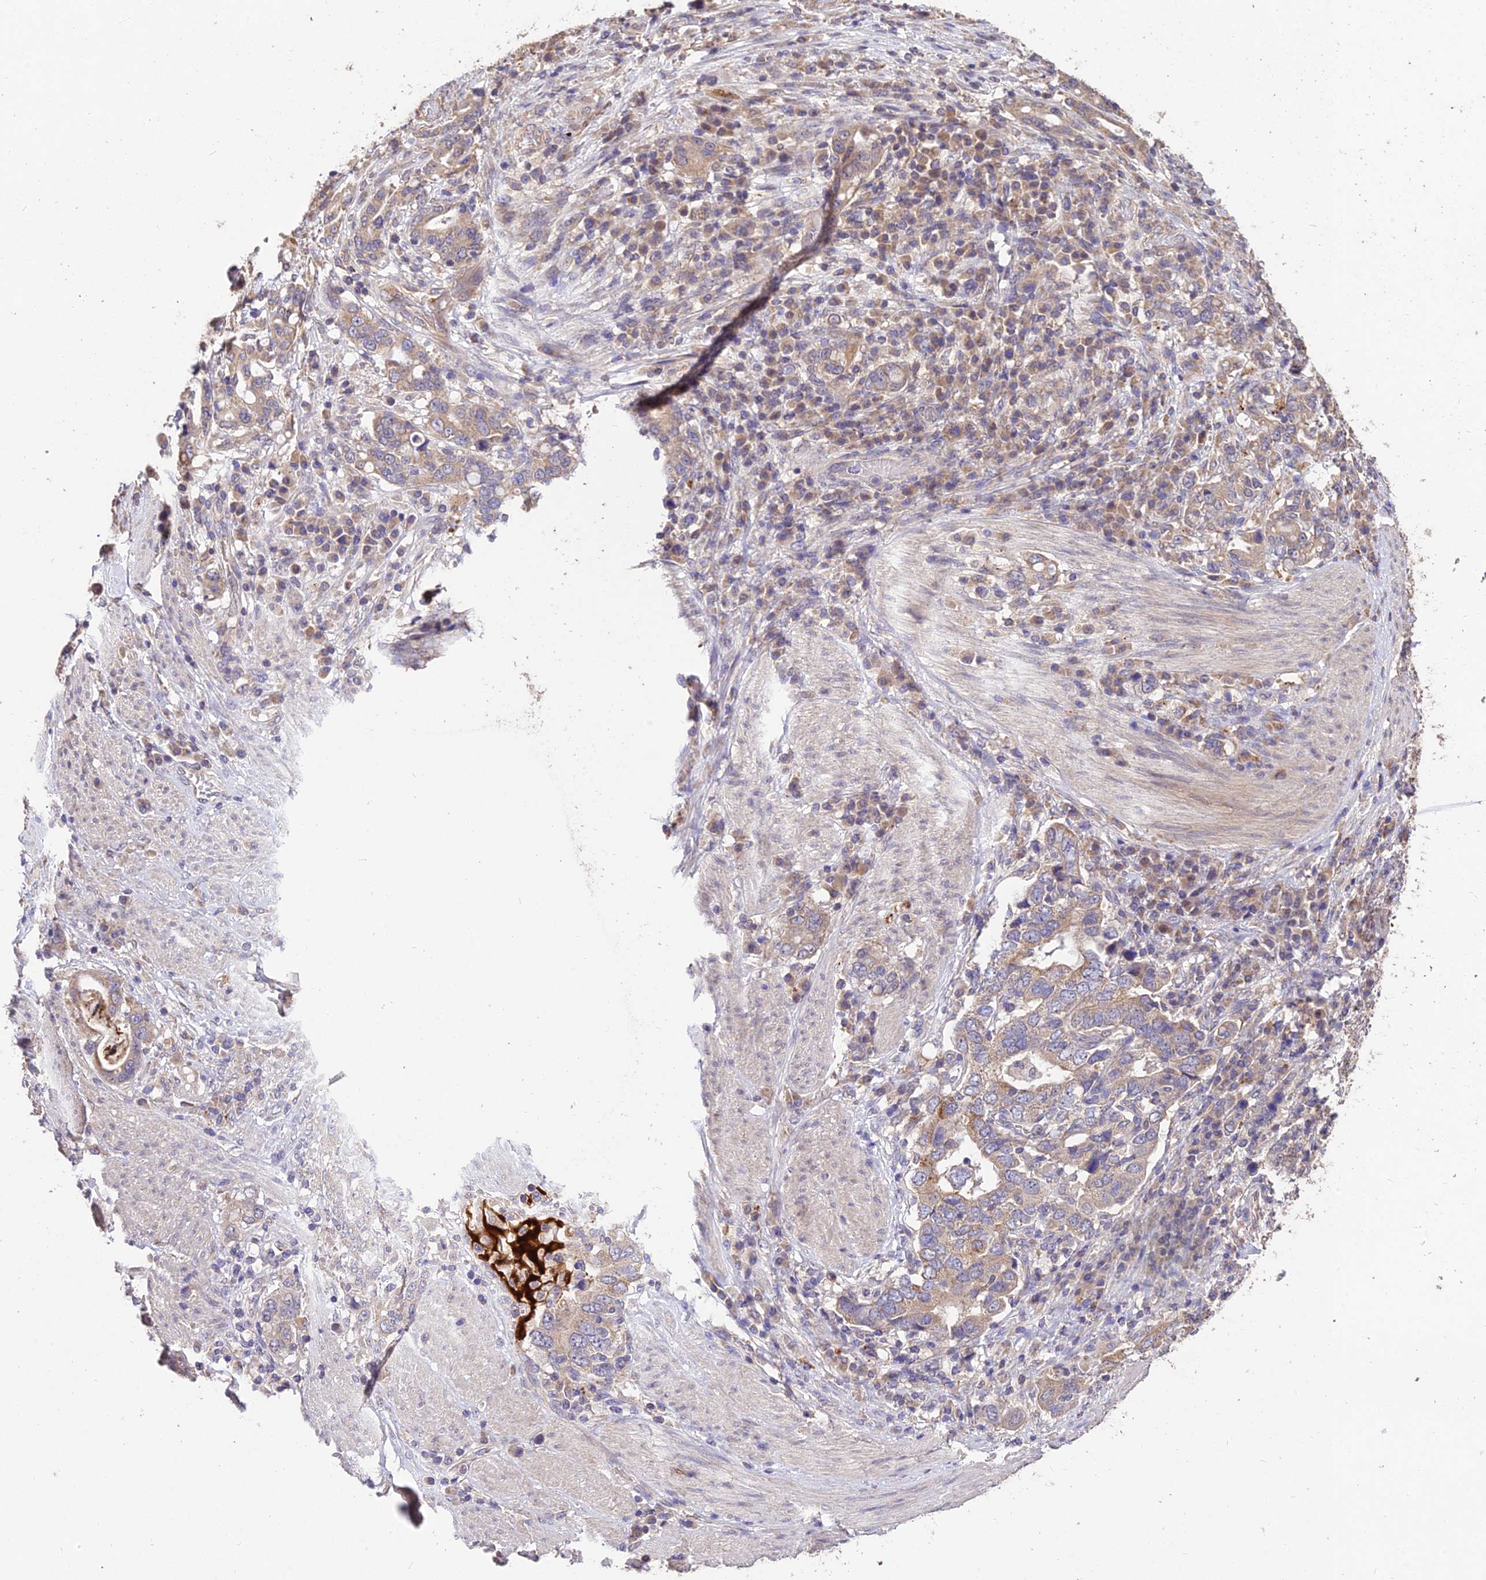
{"staining": {"intensity": "weak", "quantity": ">75%", "location": "cytoplasmic/membranous"}, "tissue": "stomach cancer", "cell_type": "Tumor cells", "image_type": "cancer", "snomed": [{"axis": "morphology", "description": "Adenocarcinoma, NOS"}, {"axis": "topography", "description": "Stomach, upper"}, {"axis": "topography", "description": "Stomach"}], "caption": "Immunohistochemistry (IHC) staining of adenocarcinoma (stomach), which reveals low levels of weak cytoplasmic/membranous staining in about >75% of tumor cells indicating weak cytoplasmic/membranous protein staining. The staining was performed using DAB (3,3'-diaminobenzidine) (brown) for protein detection and nuclei were counterstained in hematoxylin (blue).", "gene": "SDHD", "patient": {"sex": "male", "age": 62}}